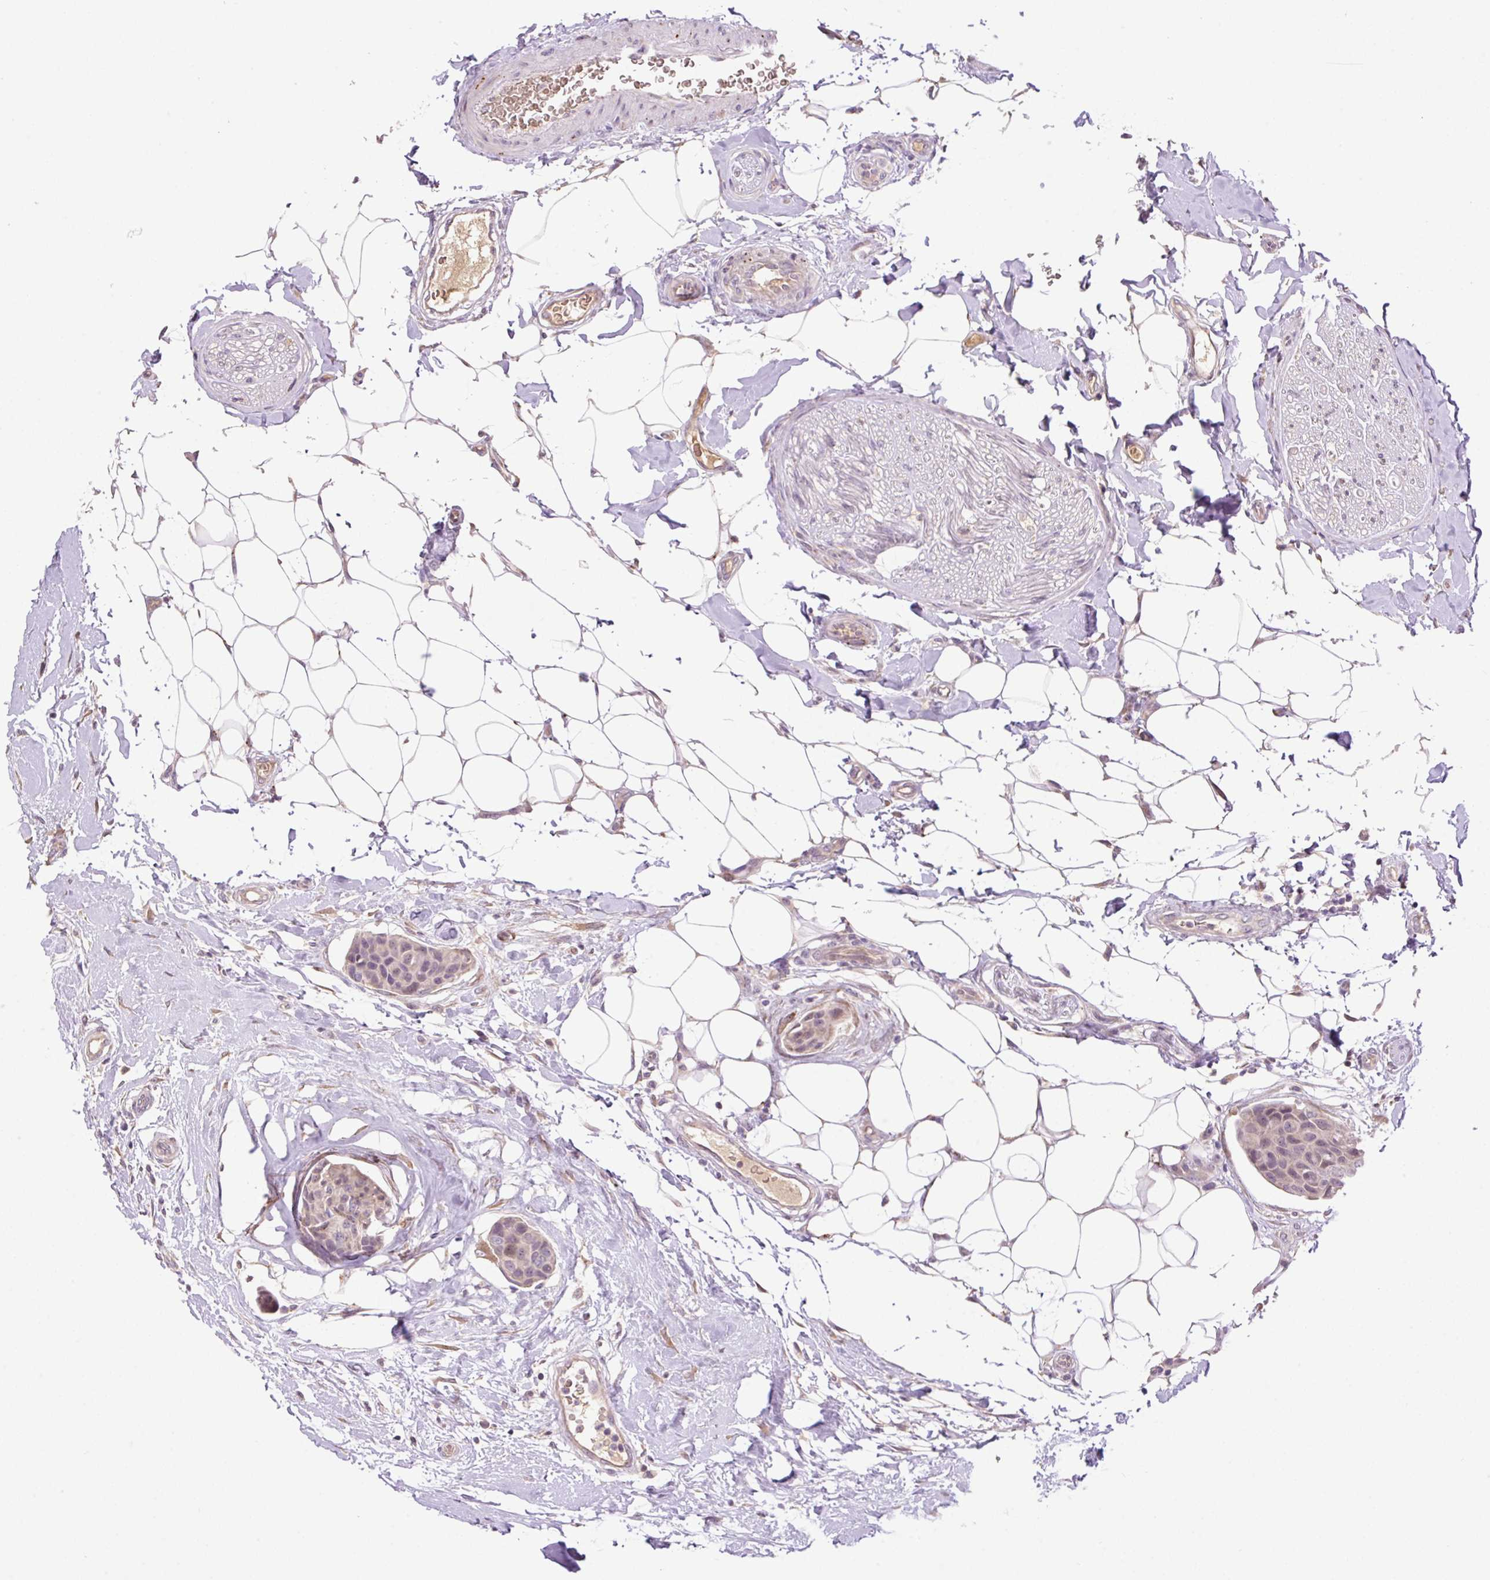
{"staining": {"intensity": "weak", "quantity": "25%-75%", "location": "cytoplasmic/membranous,nuclear"}, "tissue": "breast cancer", "cell_type": "Tumor cells", "image_type": "cancer", "snomed": [{"axis": "morphology", "description": "Duct carcinoma"}, {"axis": "topography", "description": "Breast"}, {"axis": "topography", "description": "Lymph node"}], "caption": "Tumor cells display low levels of weak cytoplasmic/membranous and nuclear staining in approximately 25%-75% of cells in breast cancer (infiltrating ductal carcinoma). Using DAB (3,3'-diaminobenzidine) (brown) and hematoxylin (blue) stains, captured at high magnification using brightfield microscopy.", "gene": "HABP4", "patient": {"sex": "female", "age": 80}}